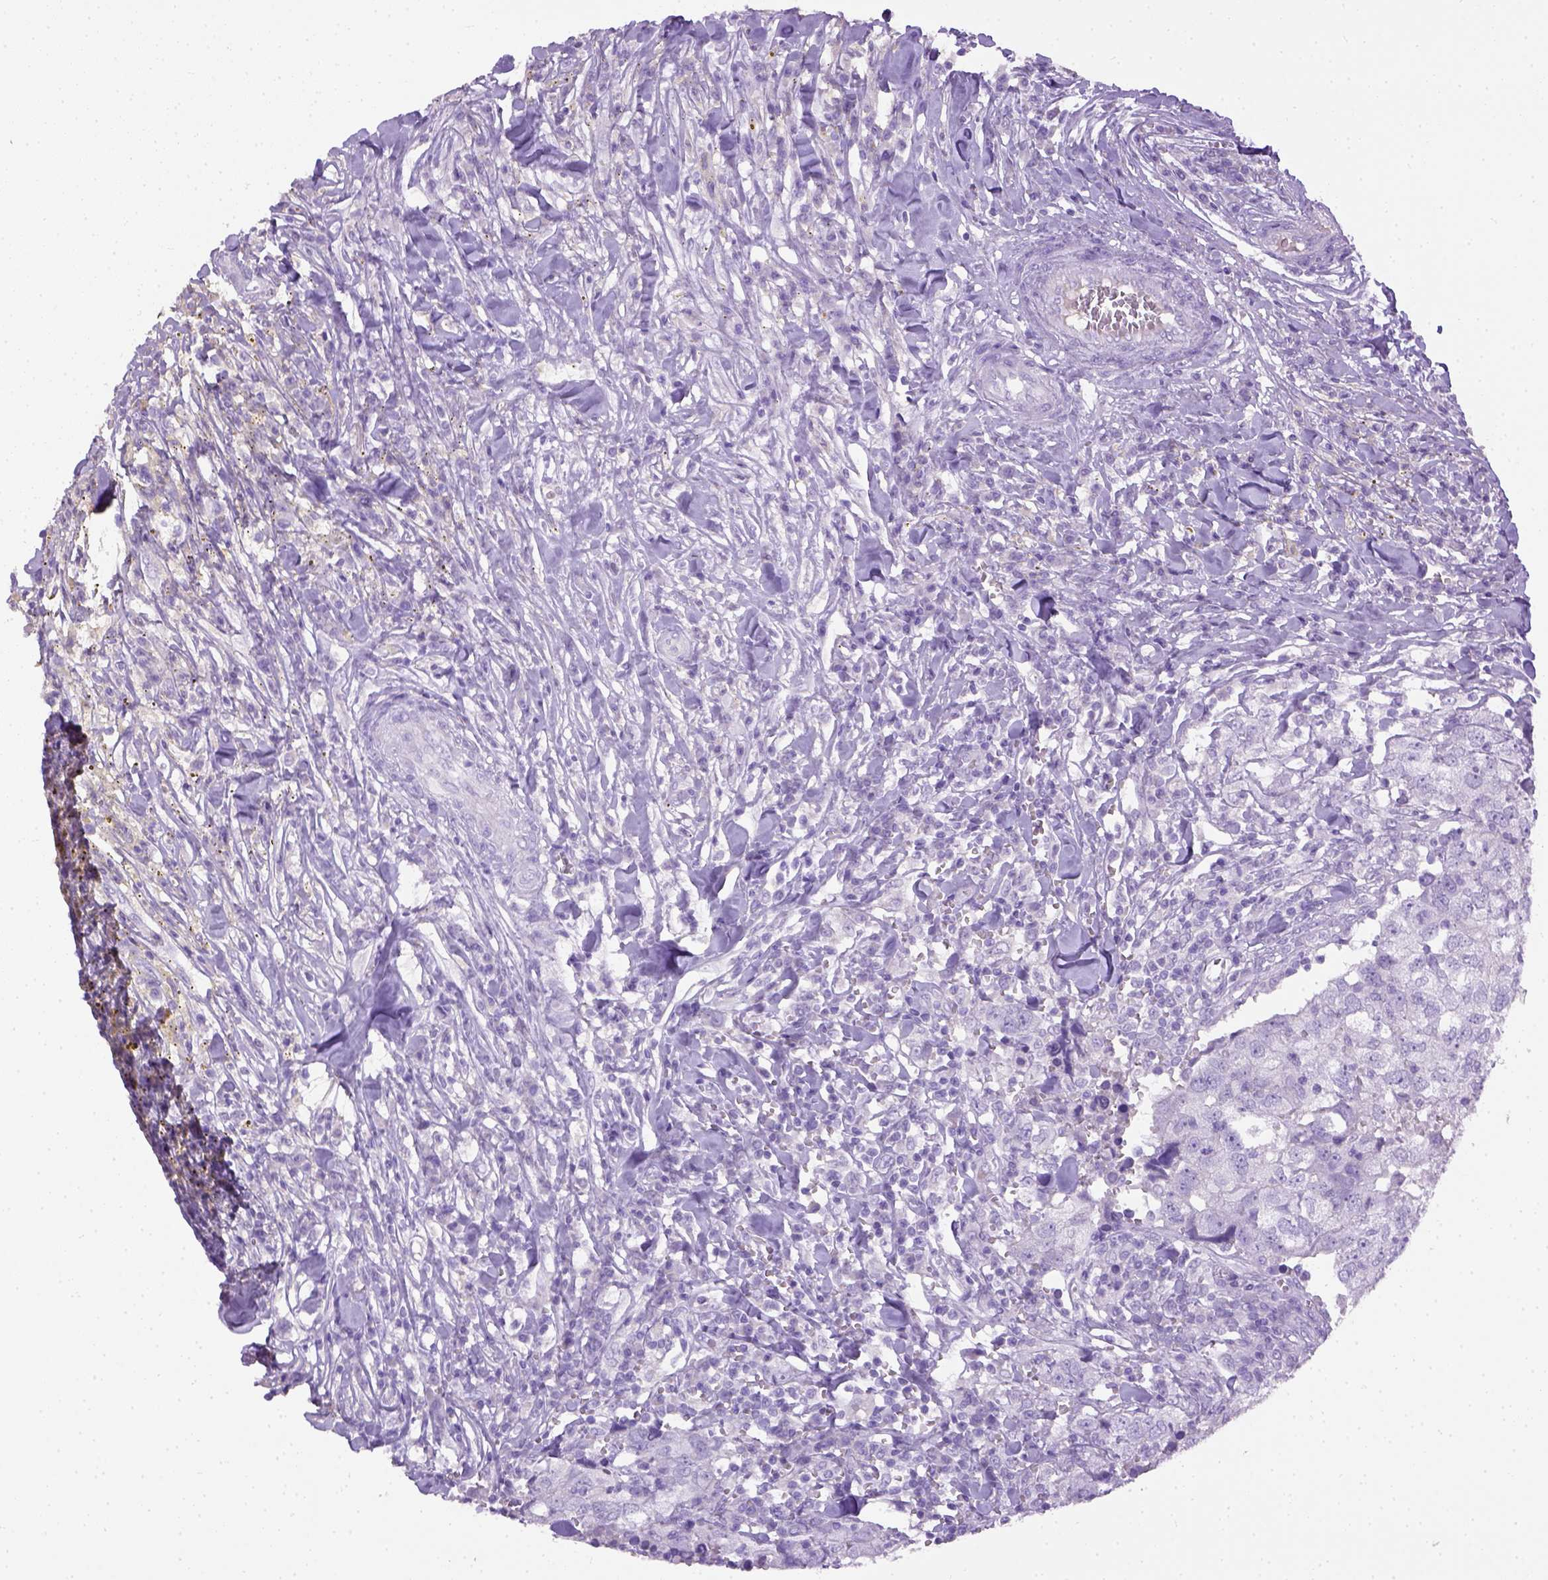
{"staining": {"intensity": "negative", "quantity": "none", "location": "none"}, "tissue": "breast cancer", "cell_type": "Tumor cells", "image_type": "cancer", "snomed": [{"axis": "morphology", "description": "Duct carcinoma"}, {"axis": "topography", "description": "Breast"}], "caption": "High power microscopy image of an immunohistochemistry image of breast cancer, revealing no significant expression in tumor cells. (DAB (3,3'-diaminobenzidine) IHC visualized using brightfield microscopy, high magnification).", "gene": "CYP24A1", "patient": {"sex": "female", "age": 30}}